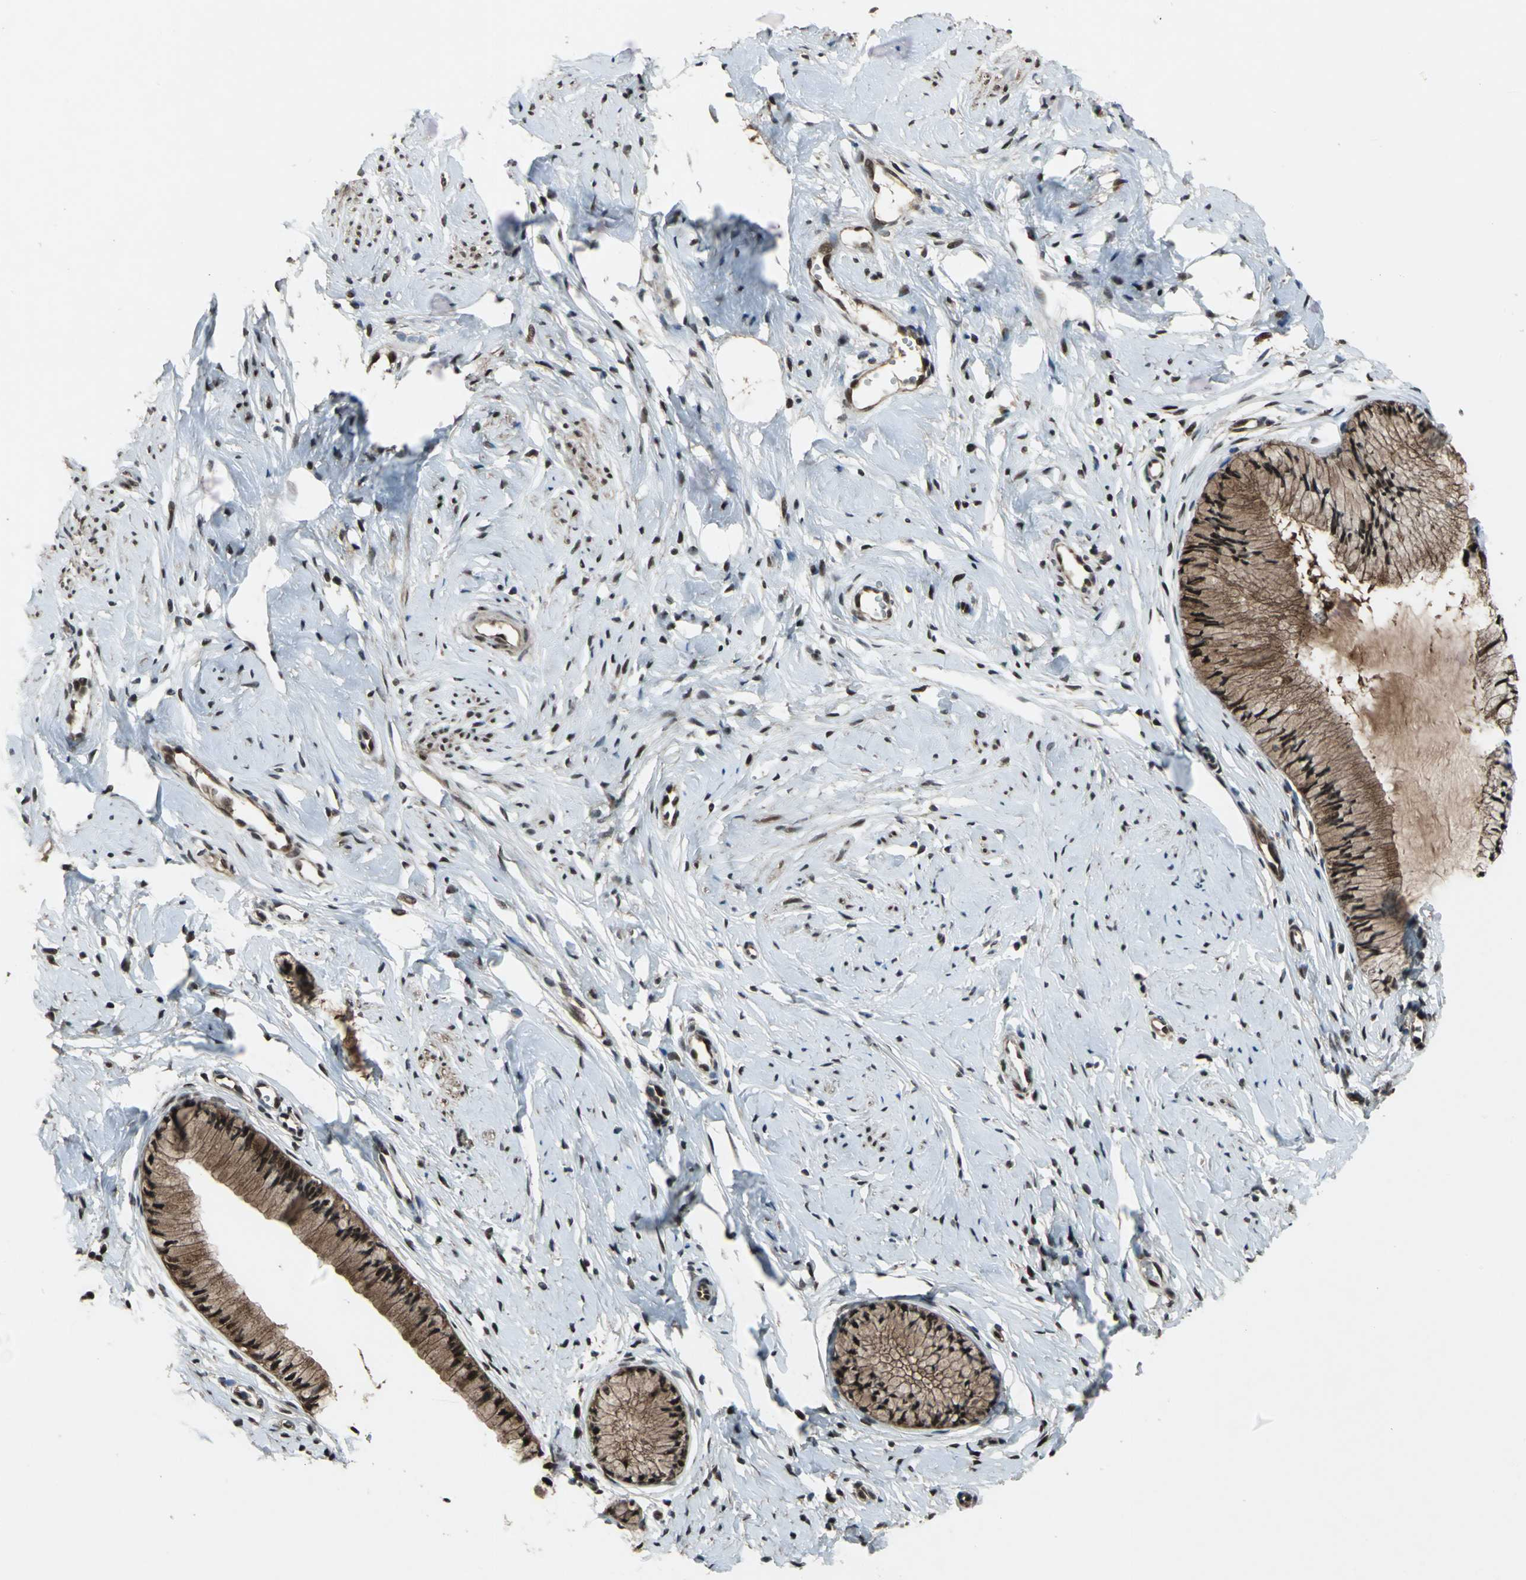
{"staining": {"intensity": "strong", "quantity": ">75%", "location": "cytoplasmic/membranous,nuclear"}, "tissue": "cervix", "cell_type": "Glandular cells", "image_type": "normal", "snomed": [{"axis": "morphology", "description": "Normal tissue, NOS"}, {"axis": "topography", "description": "Cervix"}], "caption": "Approximately >75% of glandular cells in normal cervix demonstrate strong cytoplasmic/membranous,nuclear protein expression as visualized by brown immunohistochemical staining.", "gene": "COPS5", "patient": {"sex": "female", "age": 46}}